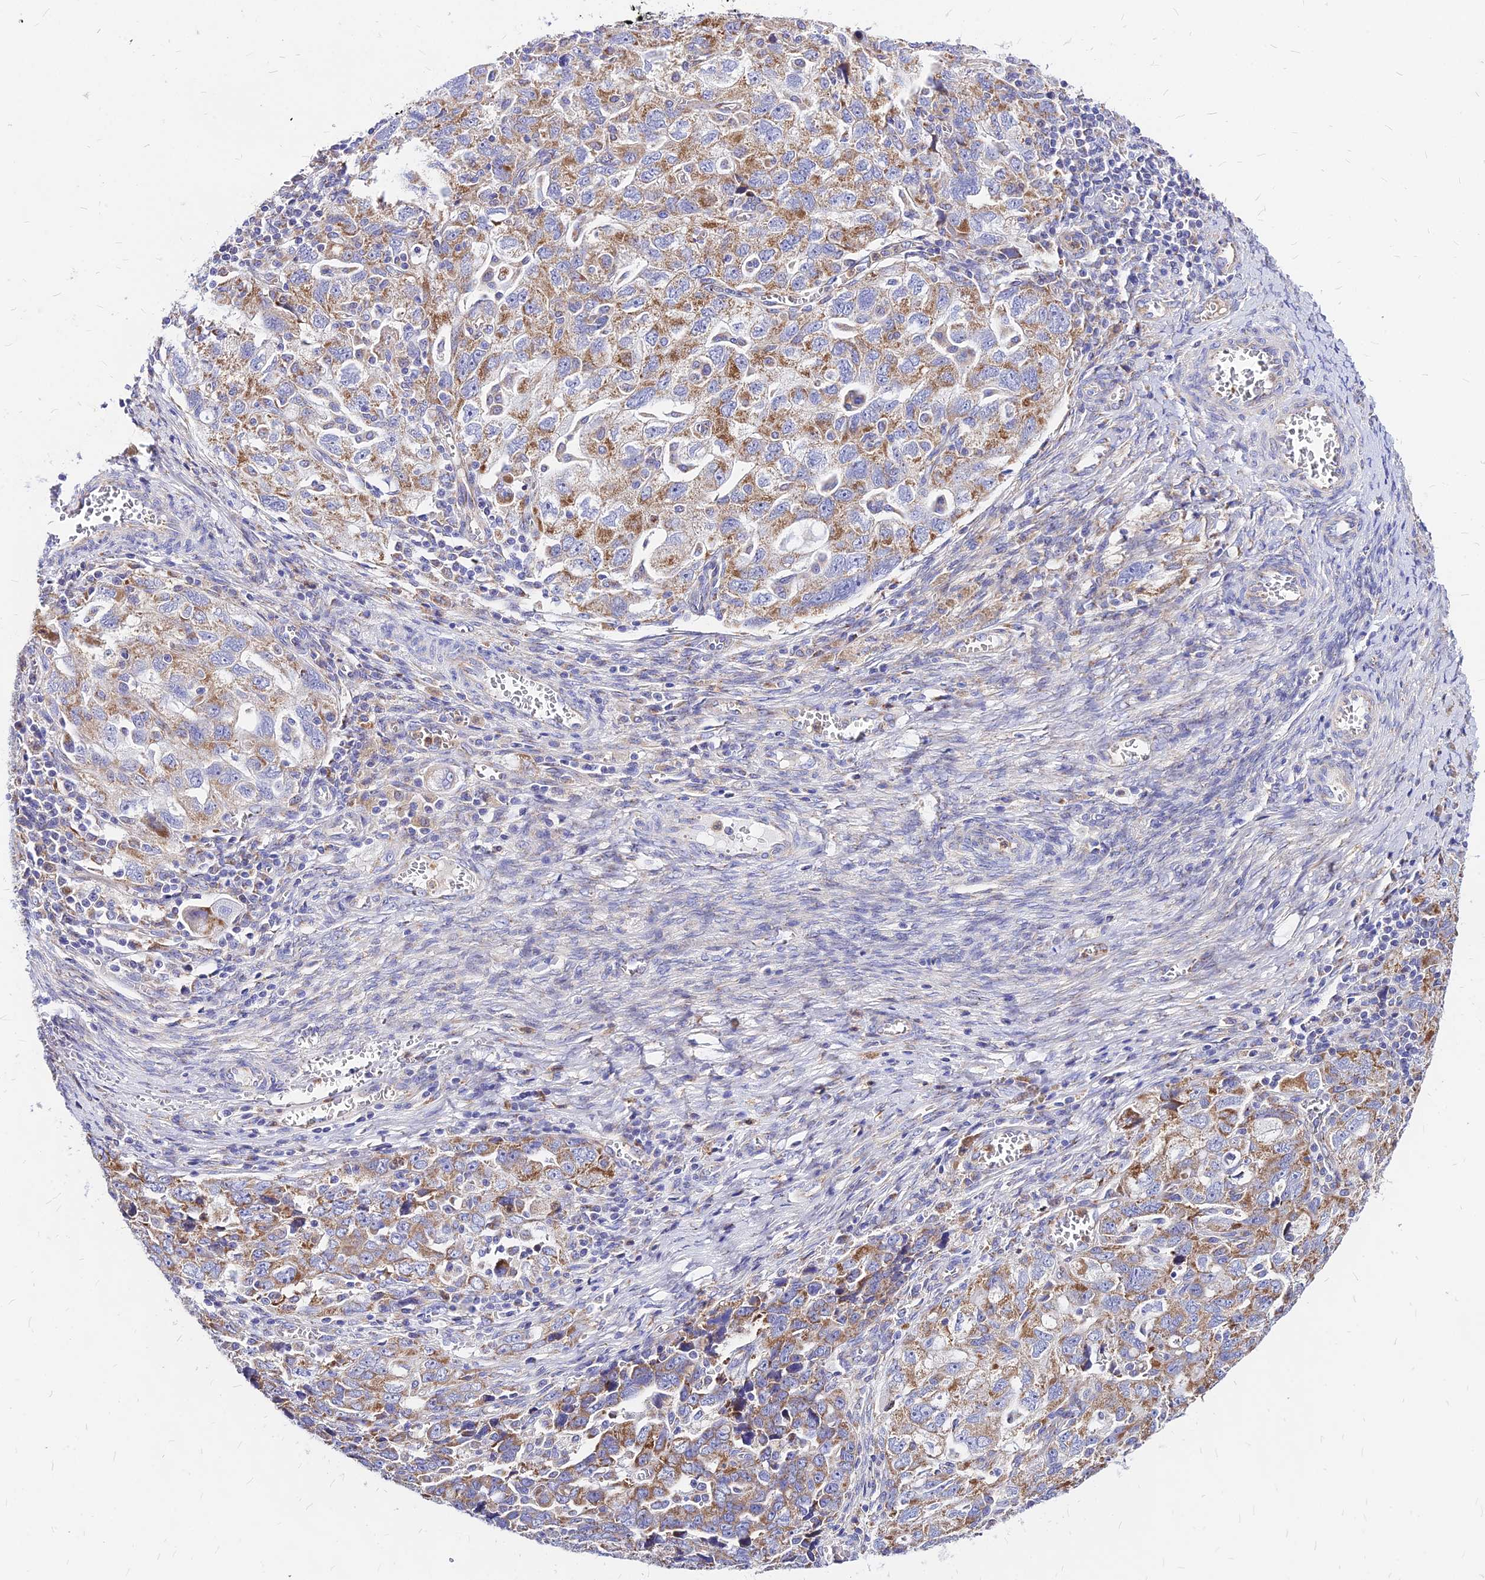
{"staining": {"intensity": "moderate", "quantity": ">75%", "location": "cytoplasmic/membranous"}, "tissue": "ovarian cancer", "cell_type": "Tumor cells", "image_type": "cancer", "snomed": [{"axis": "morphology", "description": "Carcinoma, NOS"}, {"axis": "morphology", "description": "Cystadenocarcinoma, serous, NOS"}, {"axis": "topography", "description": "Ovary"}], "caption": "Immunohistochemistry (DAB (3,3'-diaminobenzidine)) staining of ovarian cancer (serous cystadenocarcinoma) exhibits moderate cytoplasmic/membranous protein staining in about >75% of tumor cells.", "gene": "MRPL3", "patient": {"sex": "female", "age": 69}}